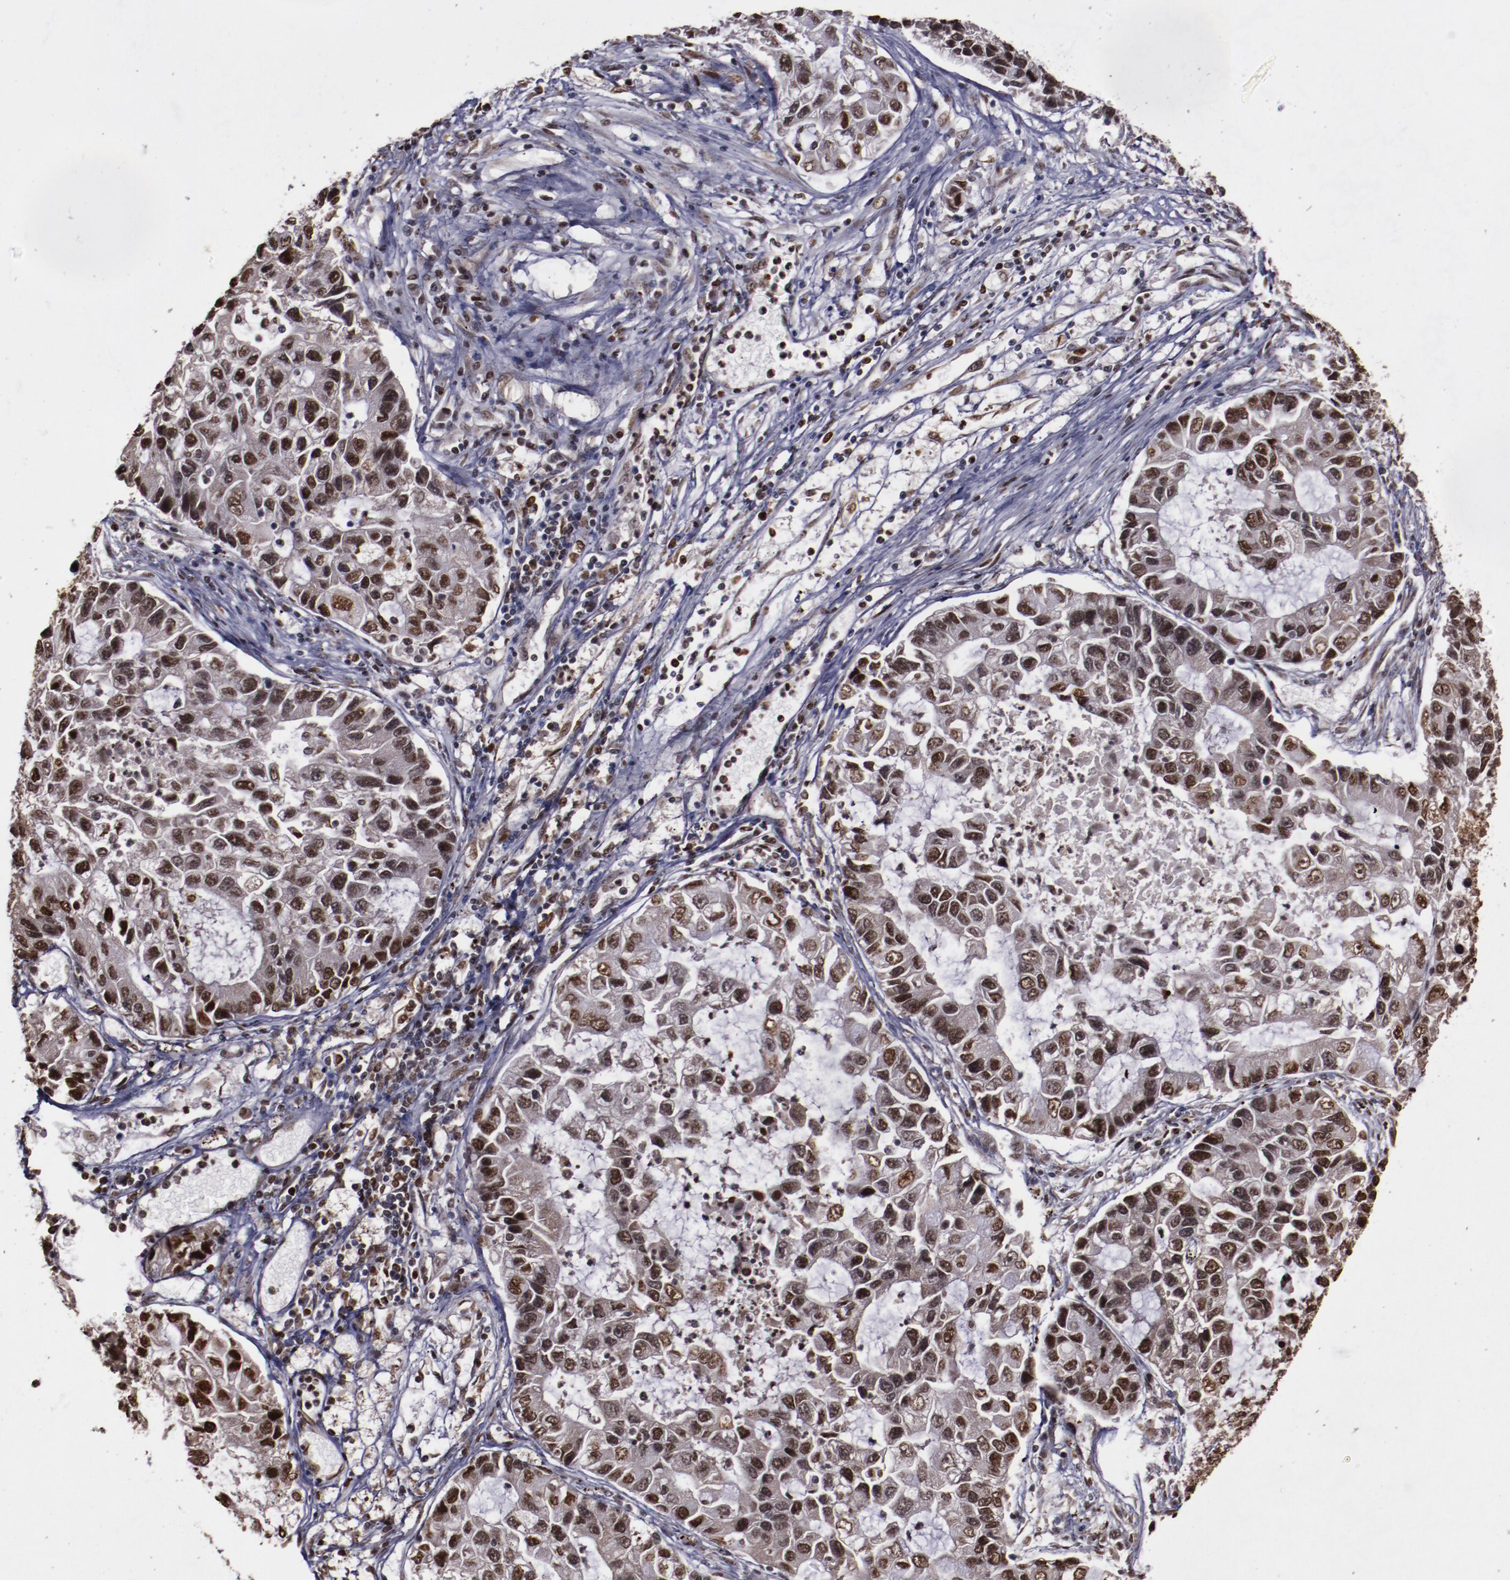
{"staining": {"intensity": "weak", "quantity": ">75%", "location": "nuclear"}, "tissue": "lung cancer", "cell_type": "Tumor cells", "image_type": "cancer", "snomed": [{"axis": "morphology", "description": "Adenocarcinoma, NOS"}, {"axis": "topography", "description": "Lung"}], "caption": "Adenocarcinoma (lung) stained with DAB (3,3'-diaminobenzidine) immunohistochemistry (IHC) shows low levels of weak nuclear staining in approximately >75% of tumor cells.", "gene": "APEX1", "patient": {"sex": "female", "age": 51}}